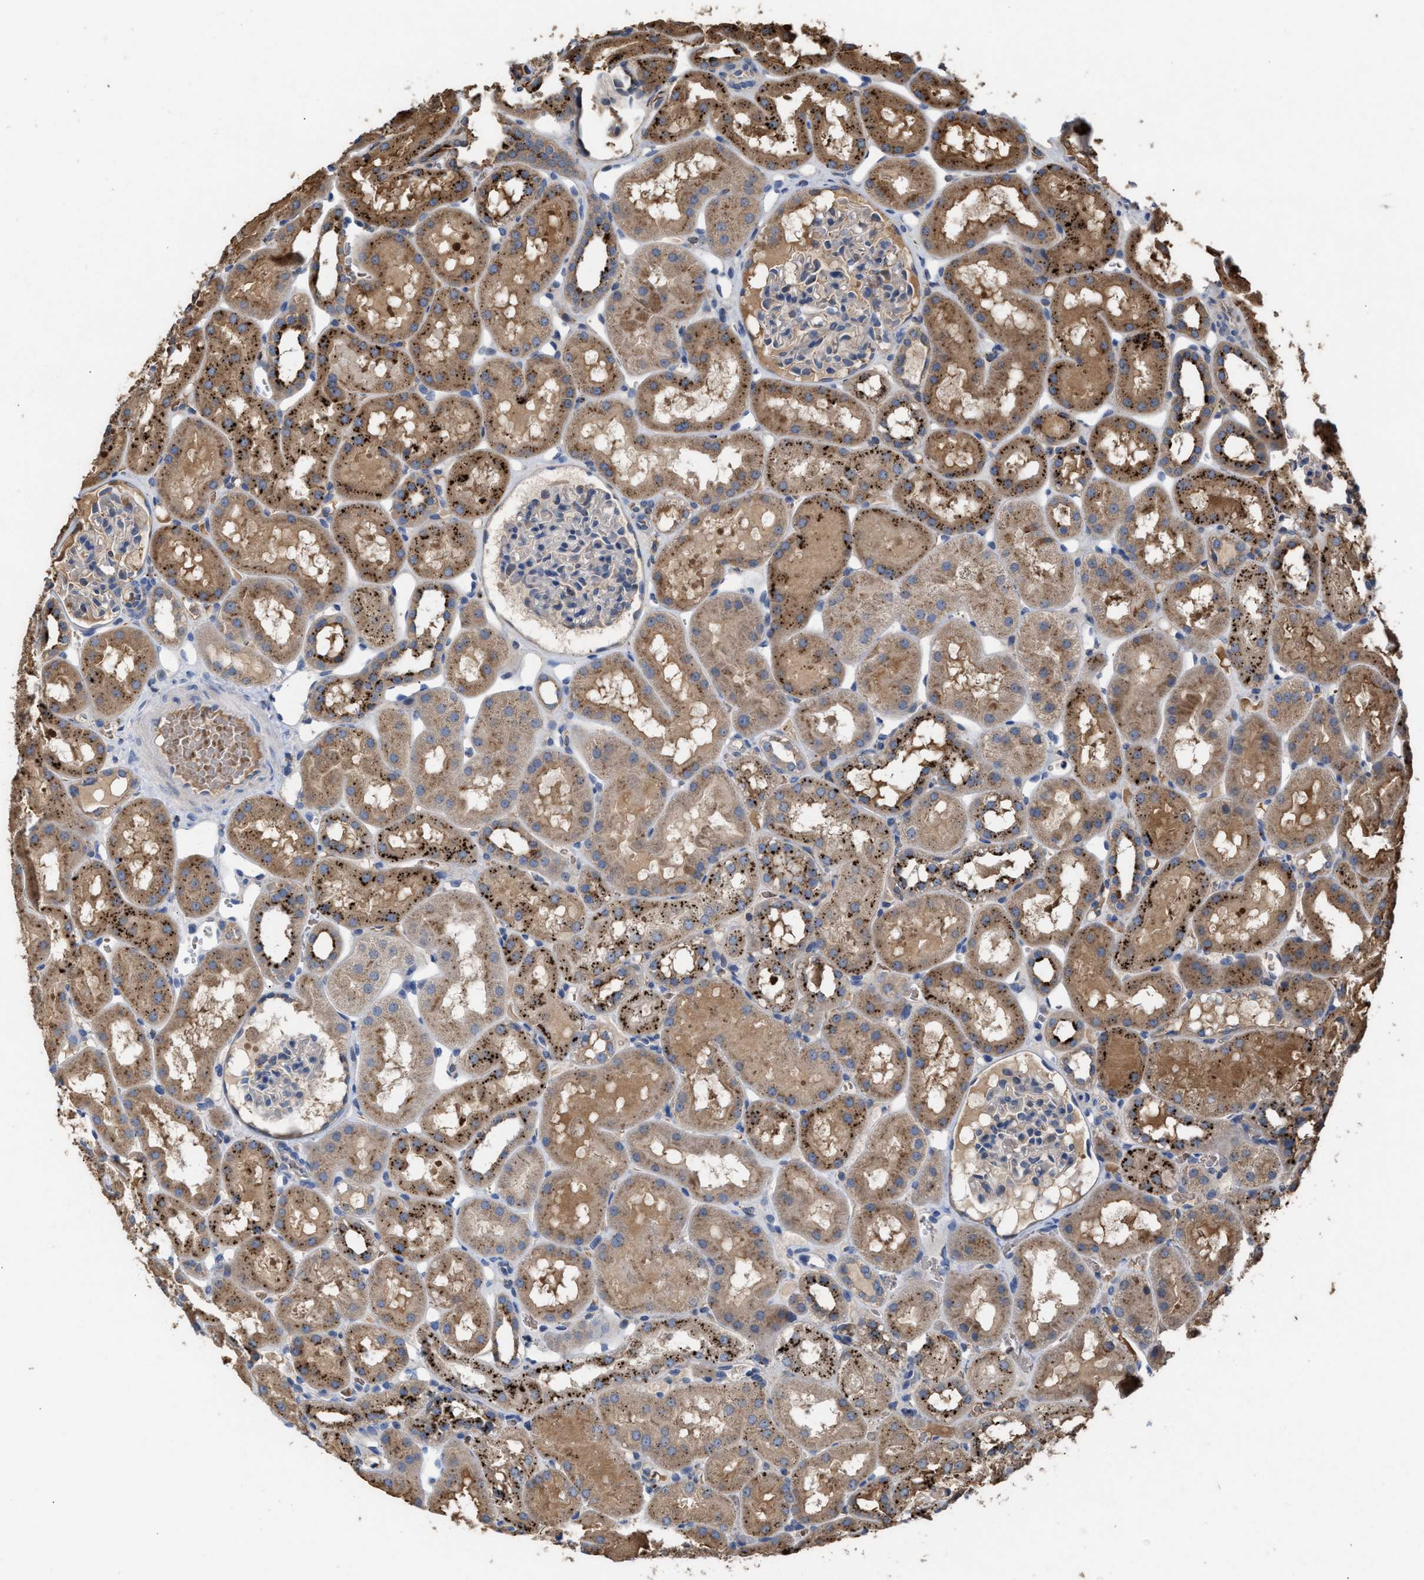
{"staining": {"intensity": "negative", "quantity": "none", "location": "none"}, "tissue": "kidney", "cell_type": "Cells in glomeruli", "image_type": "normal", "snomed": [{"axis": "morphology", "description": "Normal tissue, NOS"}, {"axis": "topography", "description": "Kidney"}, {"axis": "topography", "description": "Urinary bladder"}], "caption": "DAB (3,3'-diaminobenzidine) immunohistochemical staining of benign human kidney displays no significant positivity in cells in glomeruli.", "gene": "ELMO3", "patient": {"sex": "male", "age": 16}}